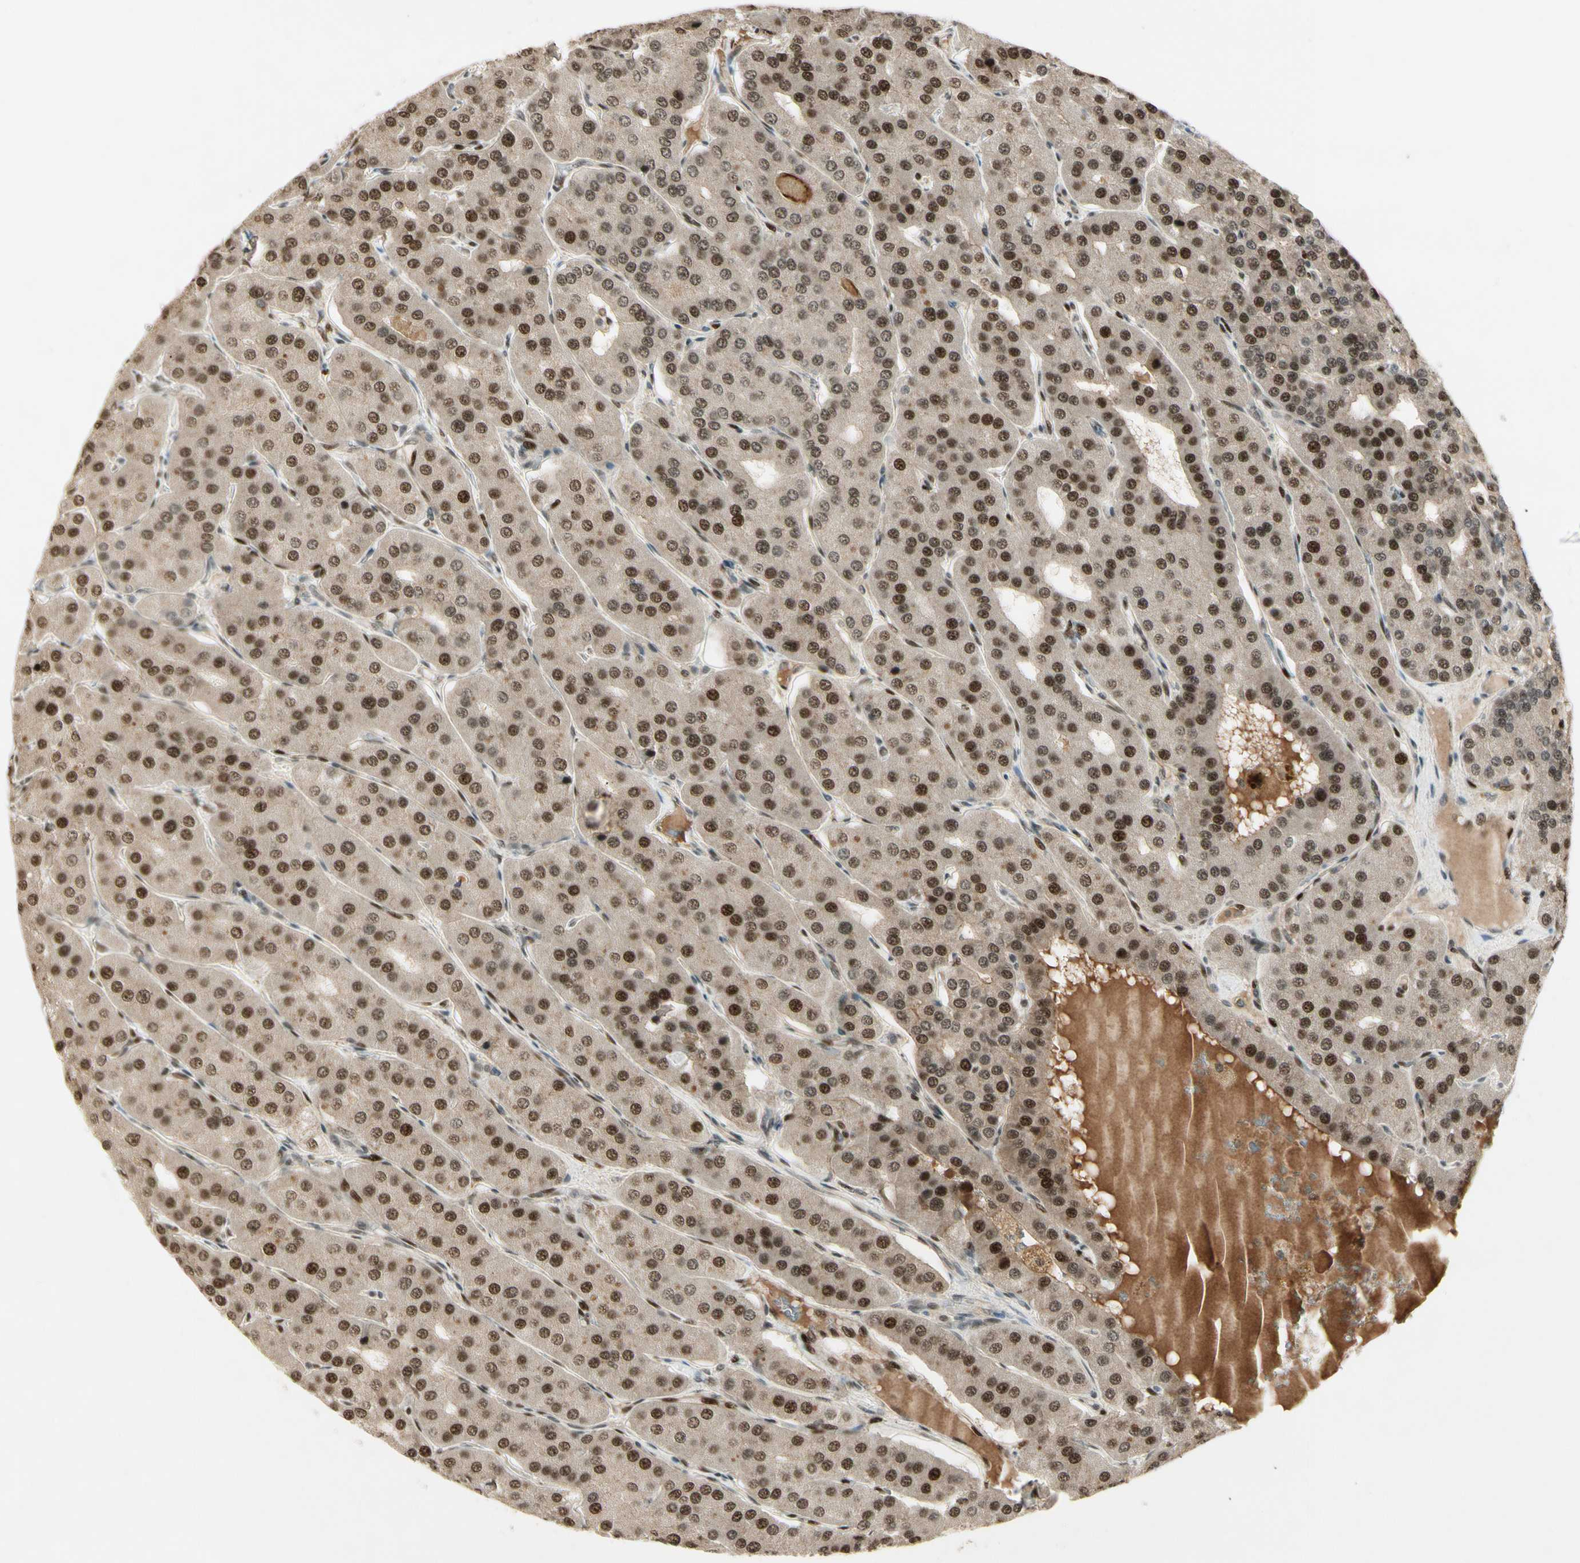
{"staining": {"intensity": "strong", "quantity": ">75%", "location": "cytoplasmic/membranous,nuclear"}, "tissue": "parathyroid gland", "cell_type": "Glandular cells", "image_type": "normal", "snomed": [{"axis": "morphology", "description": "Normal tissue, NOS"}, {"axis": "morphology", "description": "Adenoma, NOS"}, {"axis": "topography", "description": "Parathyroid gland"}], "caption": "Protein expression analysis of unremarkable parathyroid gland reveals strong cytoplasmic/membranous,nuclear staining in about >75% of glandular cells. The staining was performed using DAB to visualize the protein expression in brown, while the nuclei were stained in blue with hematoxylin (Magnification: 20x).", "gene": "CDK11A", "patient": {"sex": "female", "age": 86}}